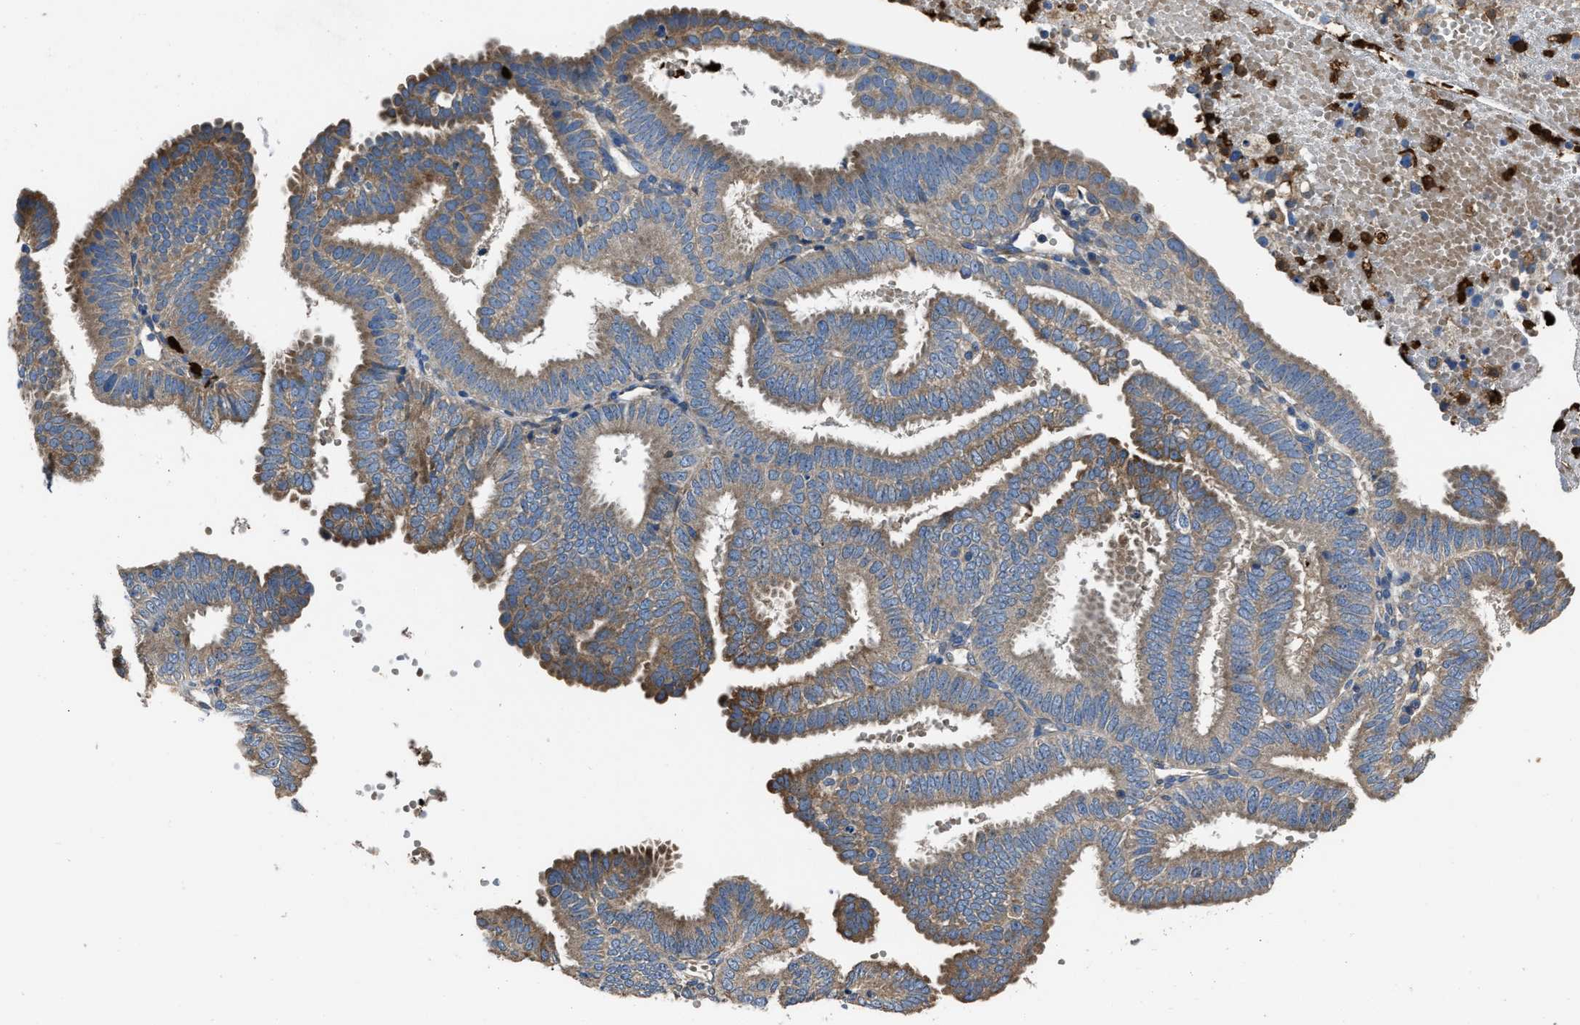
{"staining": {"intensity": "weak", "quantity": ">75%", "location": "cytoplasmic/membranous"}, "tissue": "endometrial cancer", "cell_type": "Tumor cells", "image_type": "cancer", "snomed": [{"axis": "morphology", "description": "Adenocarcinoma, NOS"}, {"axis": "topography", "description": "Endometrium"}], "caption": "Weak cytoplasmic/membranous protein expression is present in approximately >75% of tumor cells in endometrial adenocarcinoma.", "gene": "ANGPT1", "patient": {"sex": "female", "age": 58}}